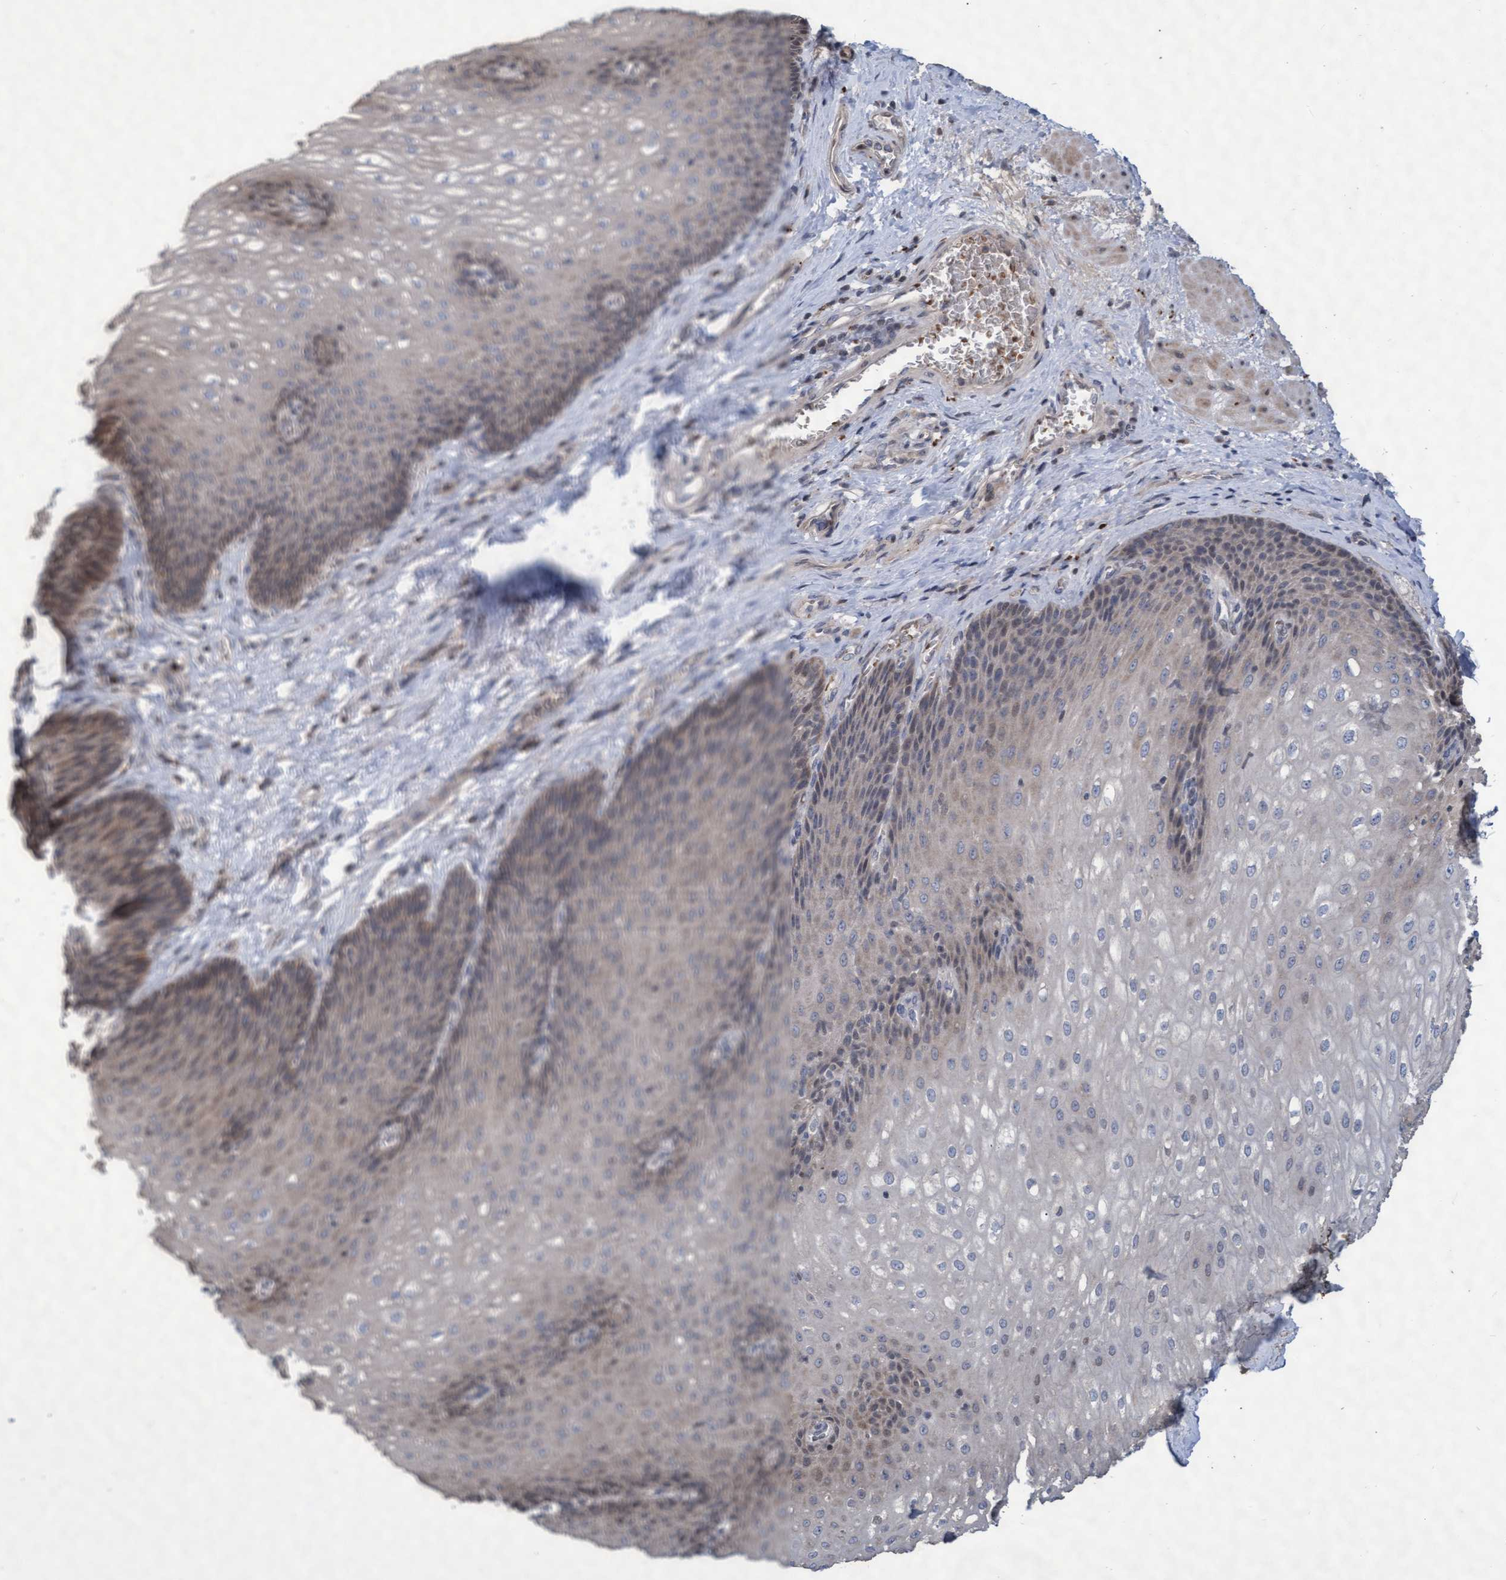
{"staining": {"intensity": "weak", "quantity": "25%-75%", "location": "cytoplasmic/membranous"}, "tissue": "esophagus", "cell_type": "Squamous epithelial cells", "image_type": "normal", "snomed": [{"axis": "morphology", "description": "Normal tissue, NOS"}, {"axis": "topography", "description": "Esophagus"}], "caption": "Immunohistochemical staining of benign esophagus exhibits weak cytoplasmic/membranous protein expression in about 25%-75% of squamous epithelial cells.", "gene": "KCNC2", "patient": {"sex": "male", "age": 48}}